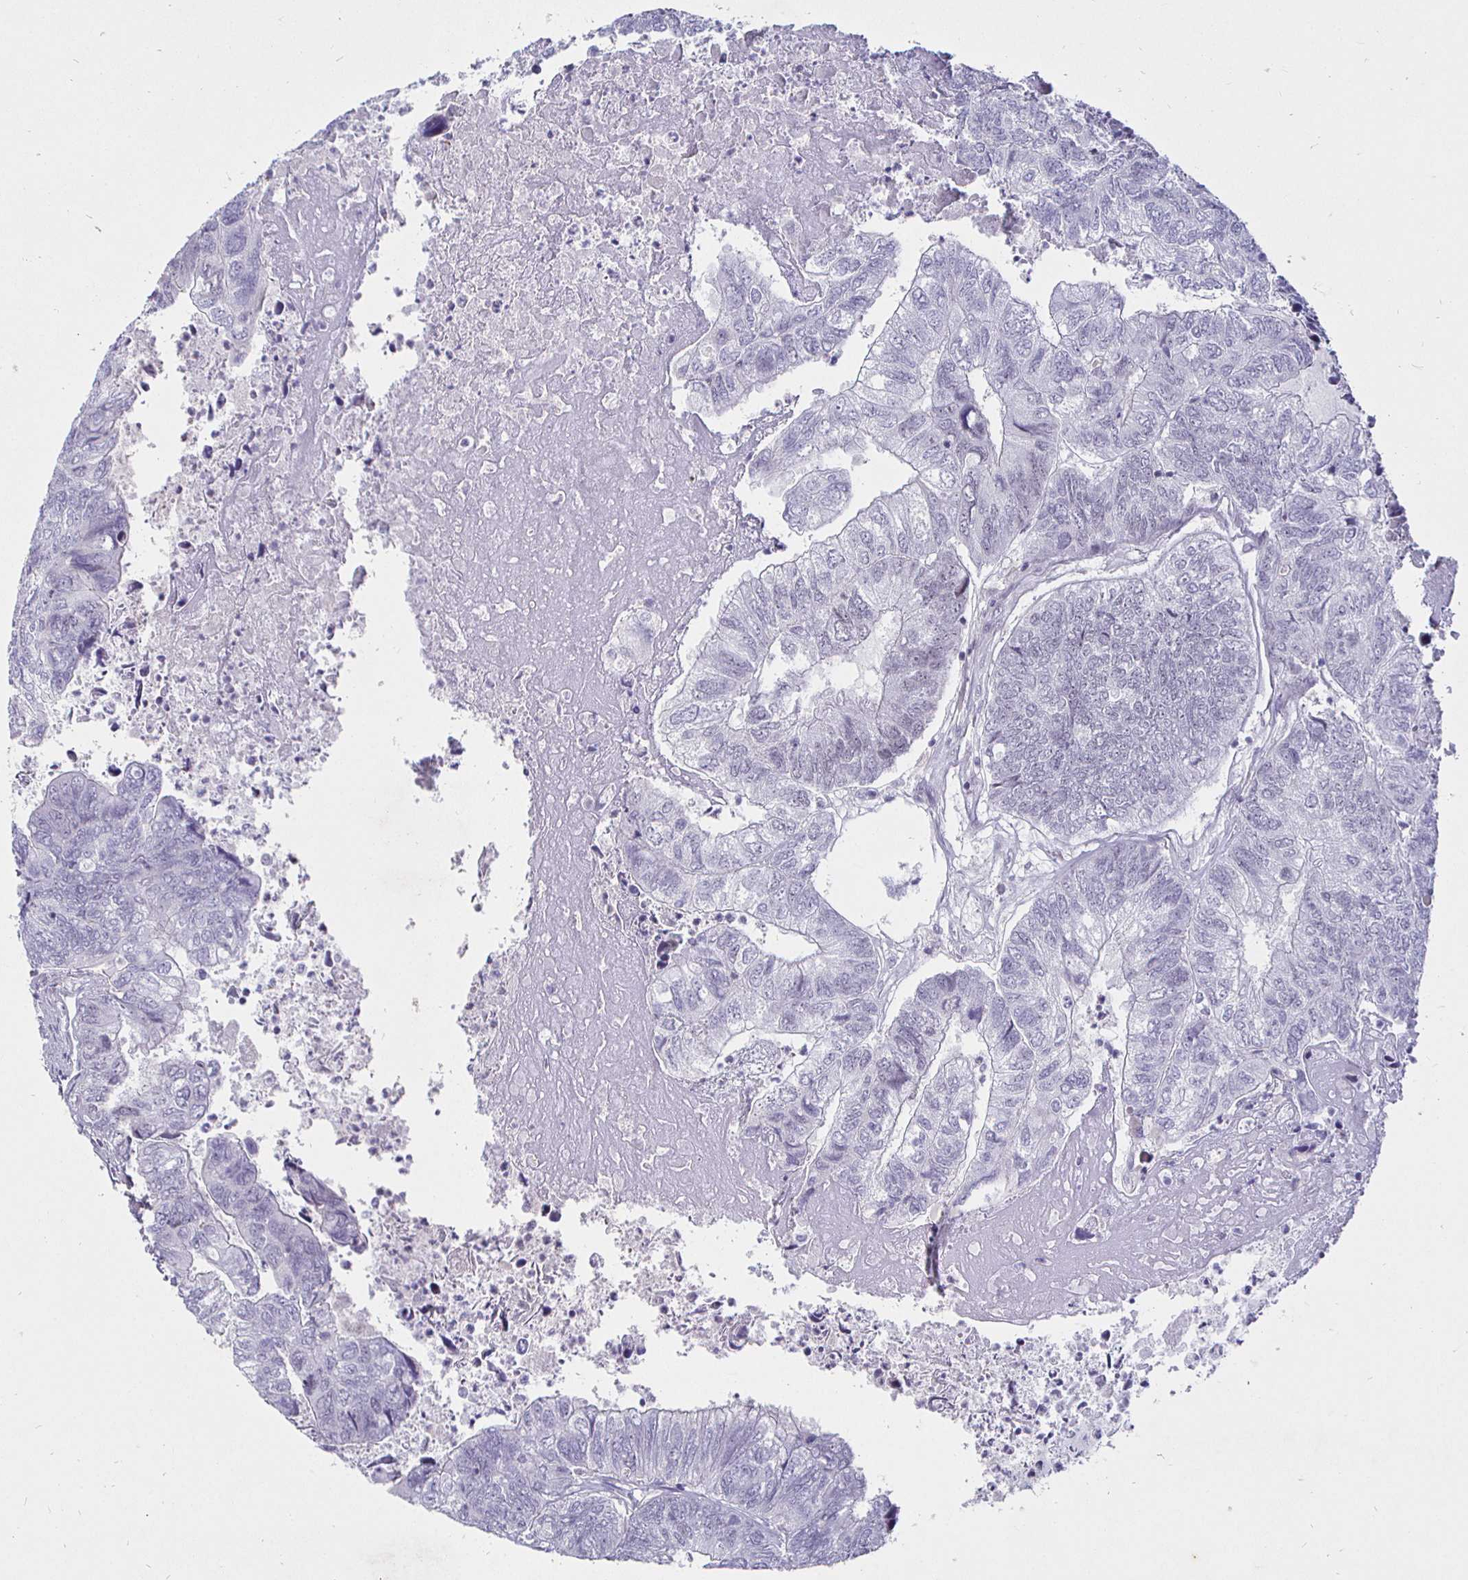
{"staining": {"intensity": "negative", "quantity": "none", "location": "none"}, "tissue": "colorectal cancer", "cell_type": "Tumor cells", "image_type": "cancer", "snomed": [{"axis": "morphology", "description": "Adenocarcinoma, NOS"}, {"axis": "topography", "description": "Colon"}], "caption": "Immunohistochemistry (IHC) micrograph of neoplastic tissue: human colorectal cancer stained with DAB demonstrates no significant protein positivity in tumor cells.", "gene": "MLH1", "patient": {"sex": "female", "age": 67}}